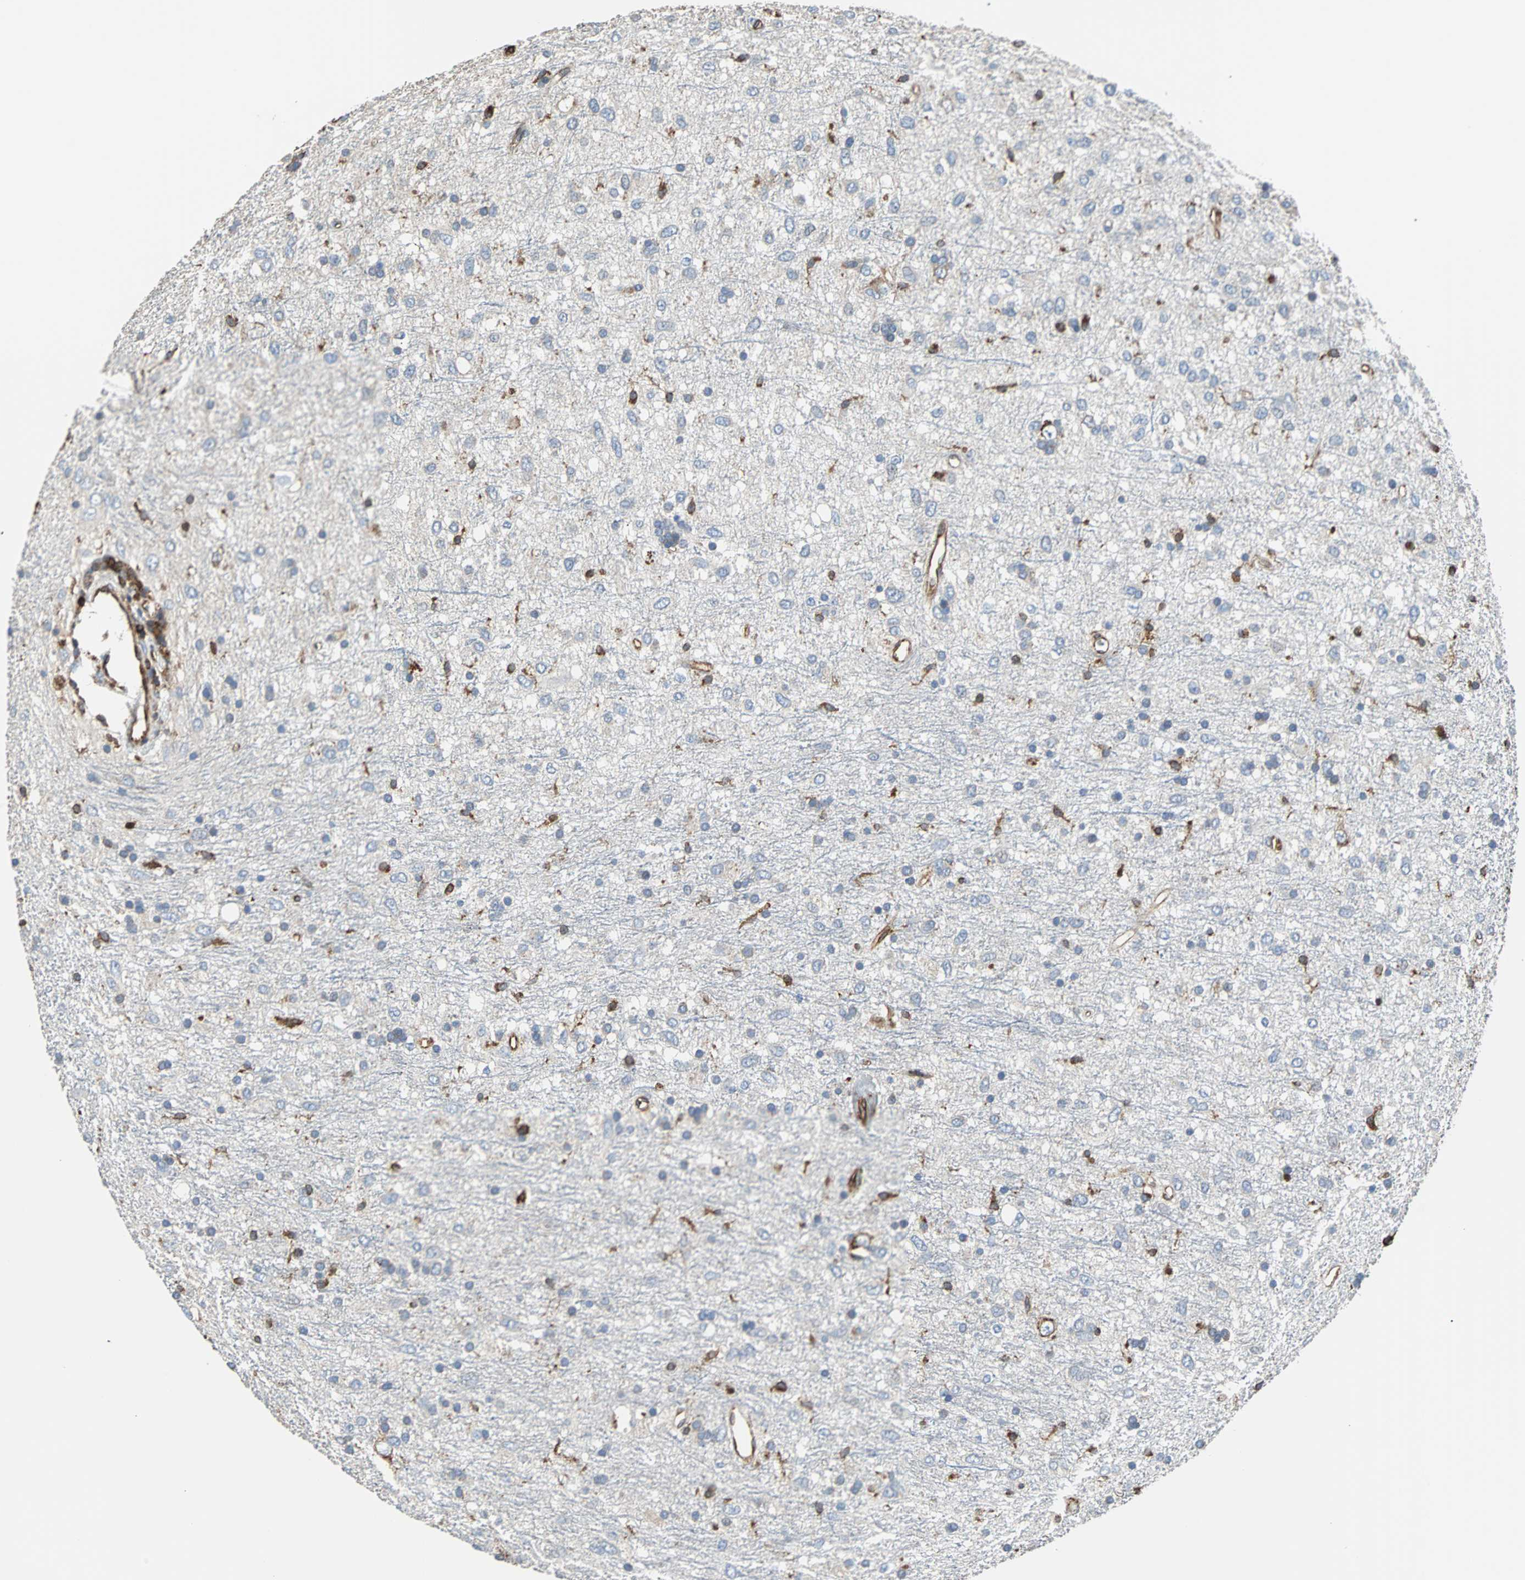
{"staining": {"intensity": "negative", "quantity": "none", "location": "none"}, "tissue": "glioma", "cell_type": "Tumor cells", "image_type": "cancer", "snomed": [{"axis": "morphology", "description": "Glioma, malignant, Low grade"}, {"axis": "topography", "description": "Brain"}], "caption": "IHC micrograph of glioma stained for a protein (brown), which displays no expression in tumor cells. (Brightfield microscopy of DAB IHC at high magnification).", "gene": "PLCG2", "patient": {"sex": "male", "age": 77}}